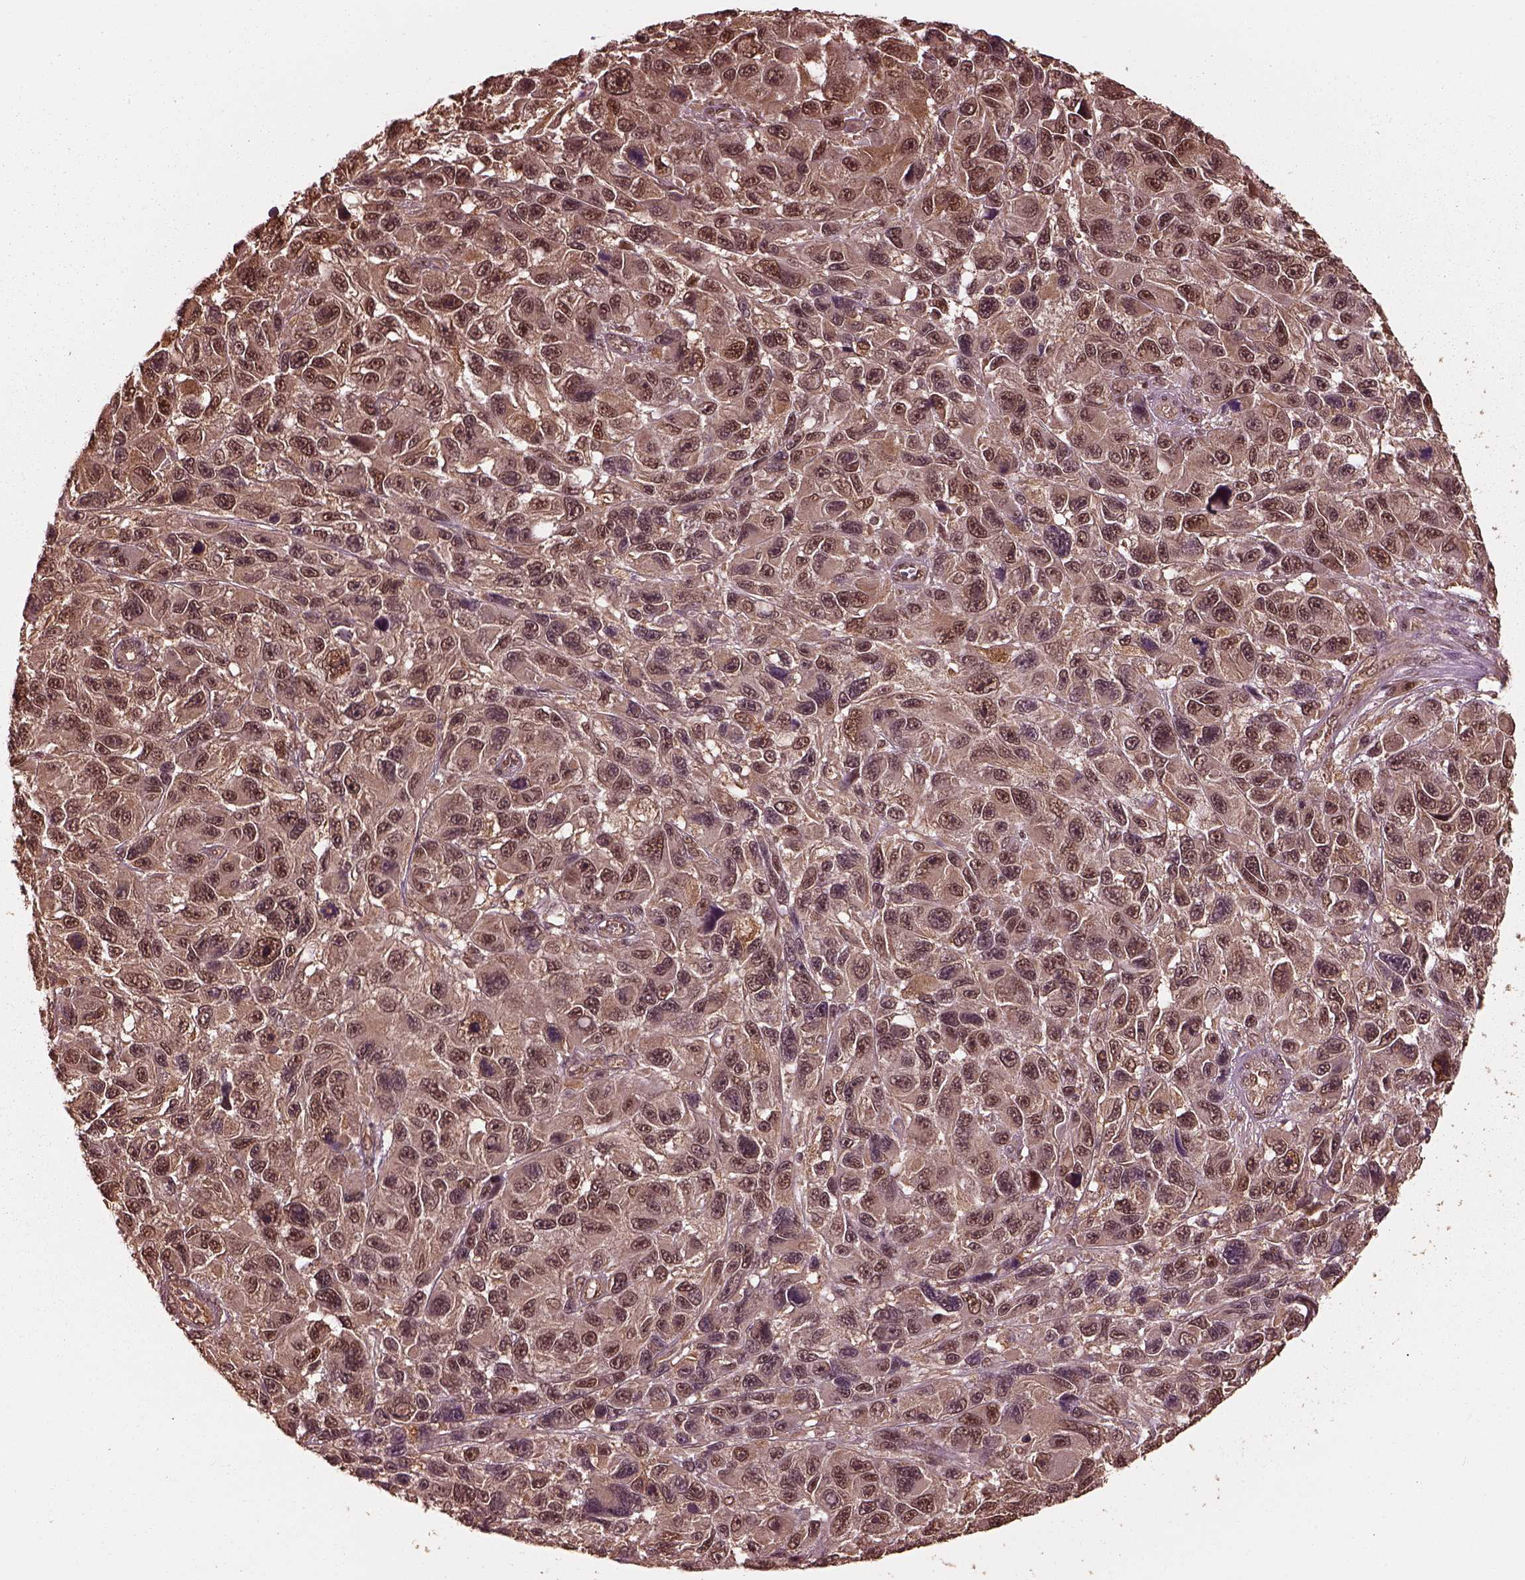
{"staining": {"intensity": "moderate", "quantity": "25%-75%", "location": "cytoplasmic/membranous,nuclear"}, "tissue": "melanoma", "cell_type": "Tumor cells", "image_type": "cancer", "snomed": [{"axis": "morphology", "description": "Malignant melanoma, NOS"}, {"axis": "topography", "description": "Skin"}], "caption": "Melanoma stained with DAB IHC shows medium levels of moderate cytoplasmic/membranous and nuclear positivity in about 25%-75% of tumor cells.", "gene": "PSMC5", "patient": {"sex": "male", "age": 53}}